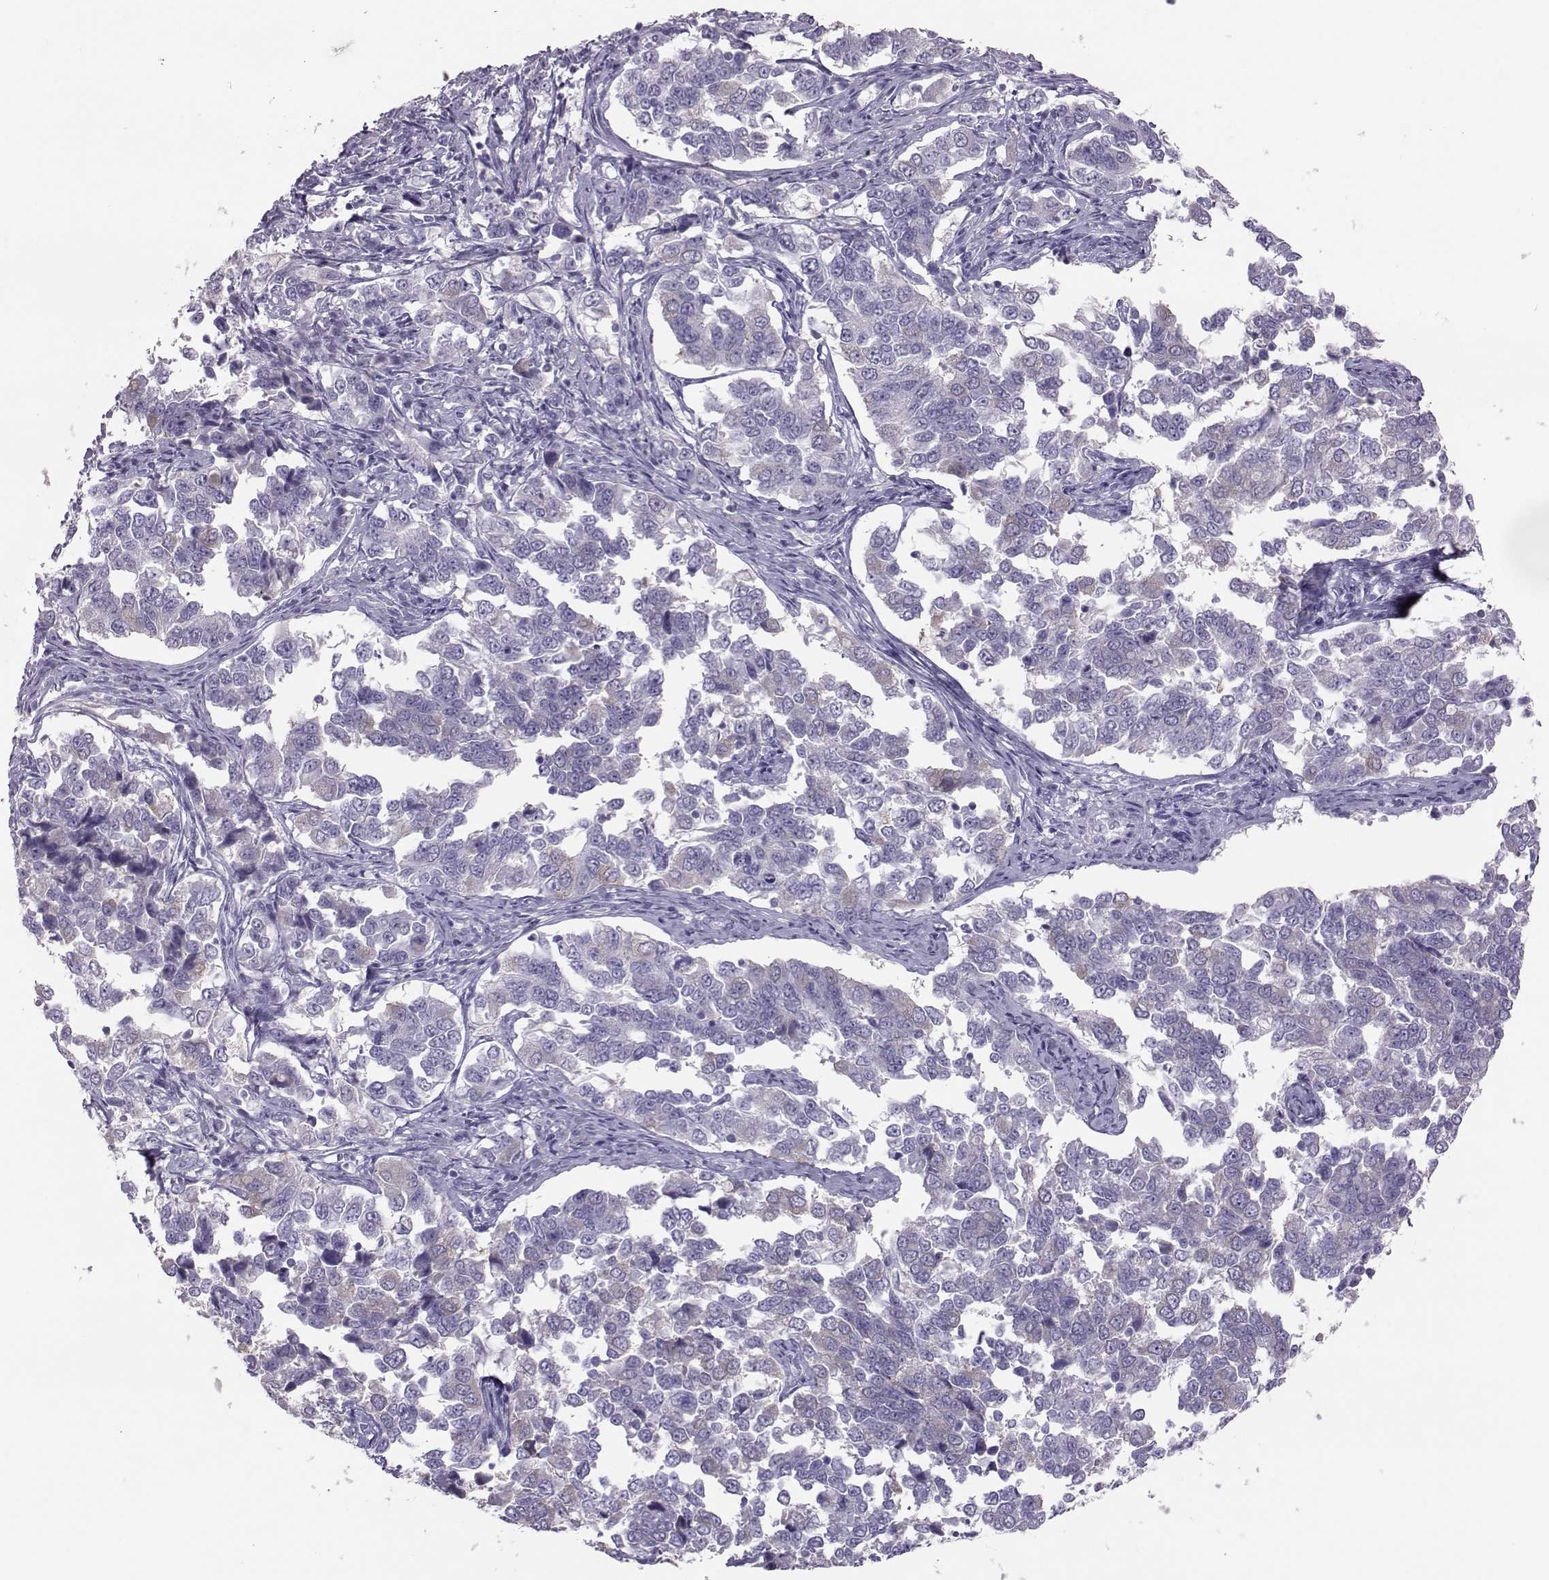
{"staining": {"intensity": "weak", "quantity": "<25%", "location": "cytoplasmic/membranous"}, "tissue": "endometrial cancer", "cell_type": "Tumor cells", "image_type": "cancer", "snomed": [{"axis": "morphology", "description": "Adenocarcinoma, NOS"}, {"axis": "topography", "description": "Endometrium"}], "caption": "A photomicrograph of endometrial cancer stained for a protein exhibits no brown staining in tumor cells.", "gene": "DNAAF1", "patient": {"sex": "female", "age": 43}}